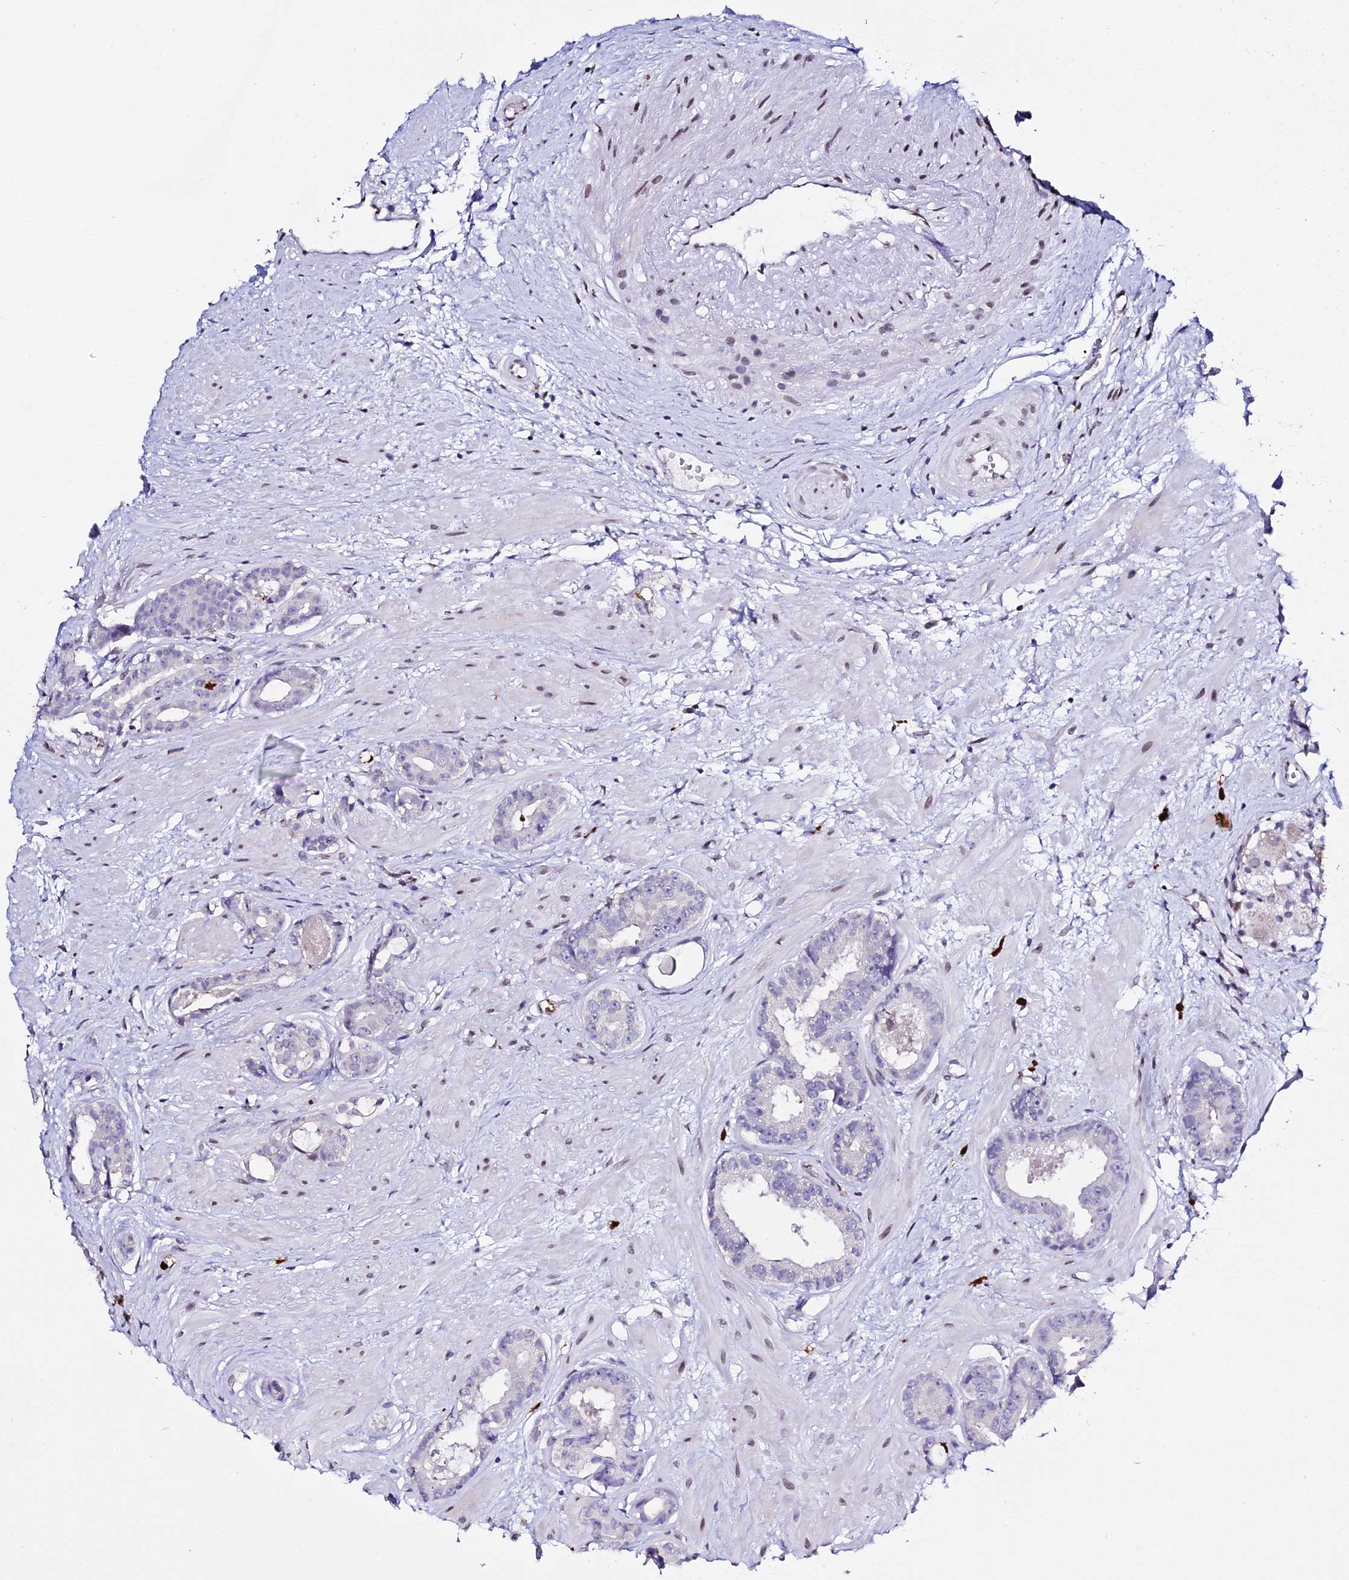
{"staining": {"intensity": "negative", "quantity": "none", "location": "none"}, "tissue": "prostate cancer", "cell_type": "Tumor cells", "image_type": "cancer", "snomed": [{"axis": "morphology", "description": "Adenocarcinoma, Low grade"}, {"axis": "topography", "description": "Prostate"}], "caption": "Immunohistochemical staining of low-grade adenocarcinoma (prostate) demonstrates no significant expression in tumor cells.", "gene": "MCM10", "patient": {"sex": "male", "age": 64}}